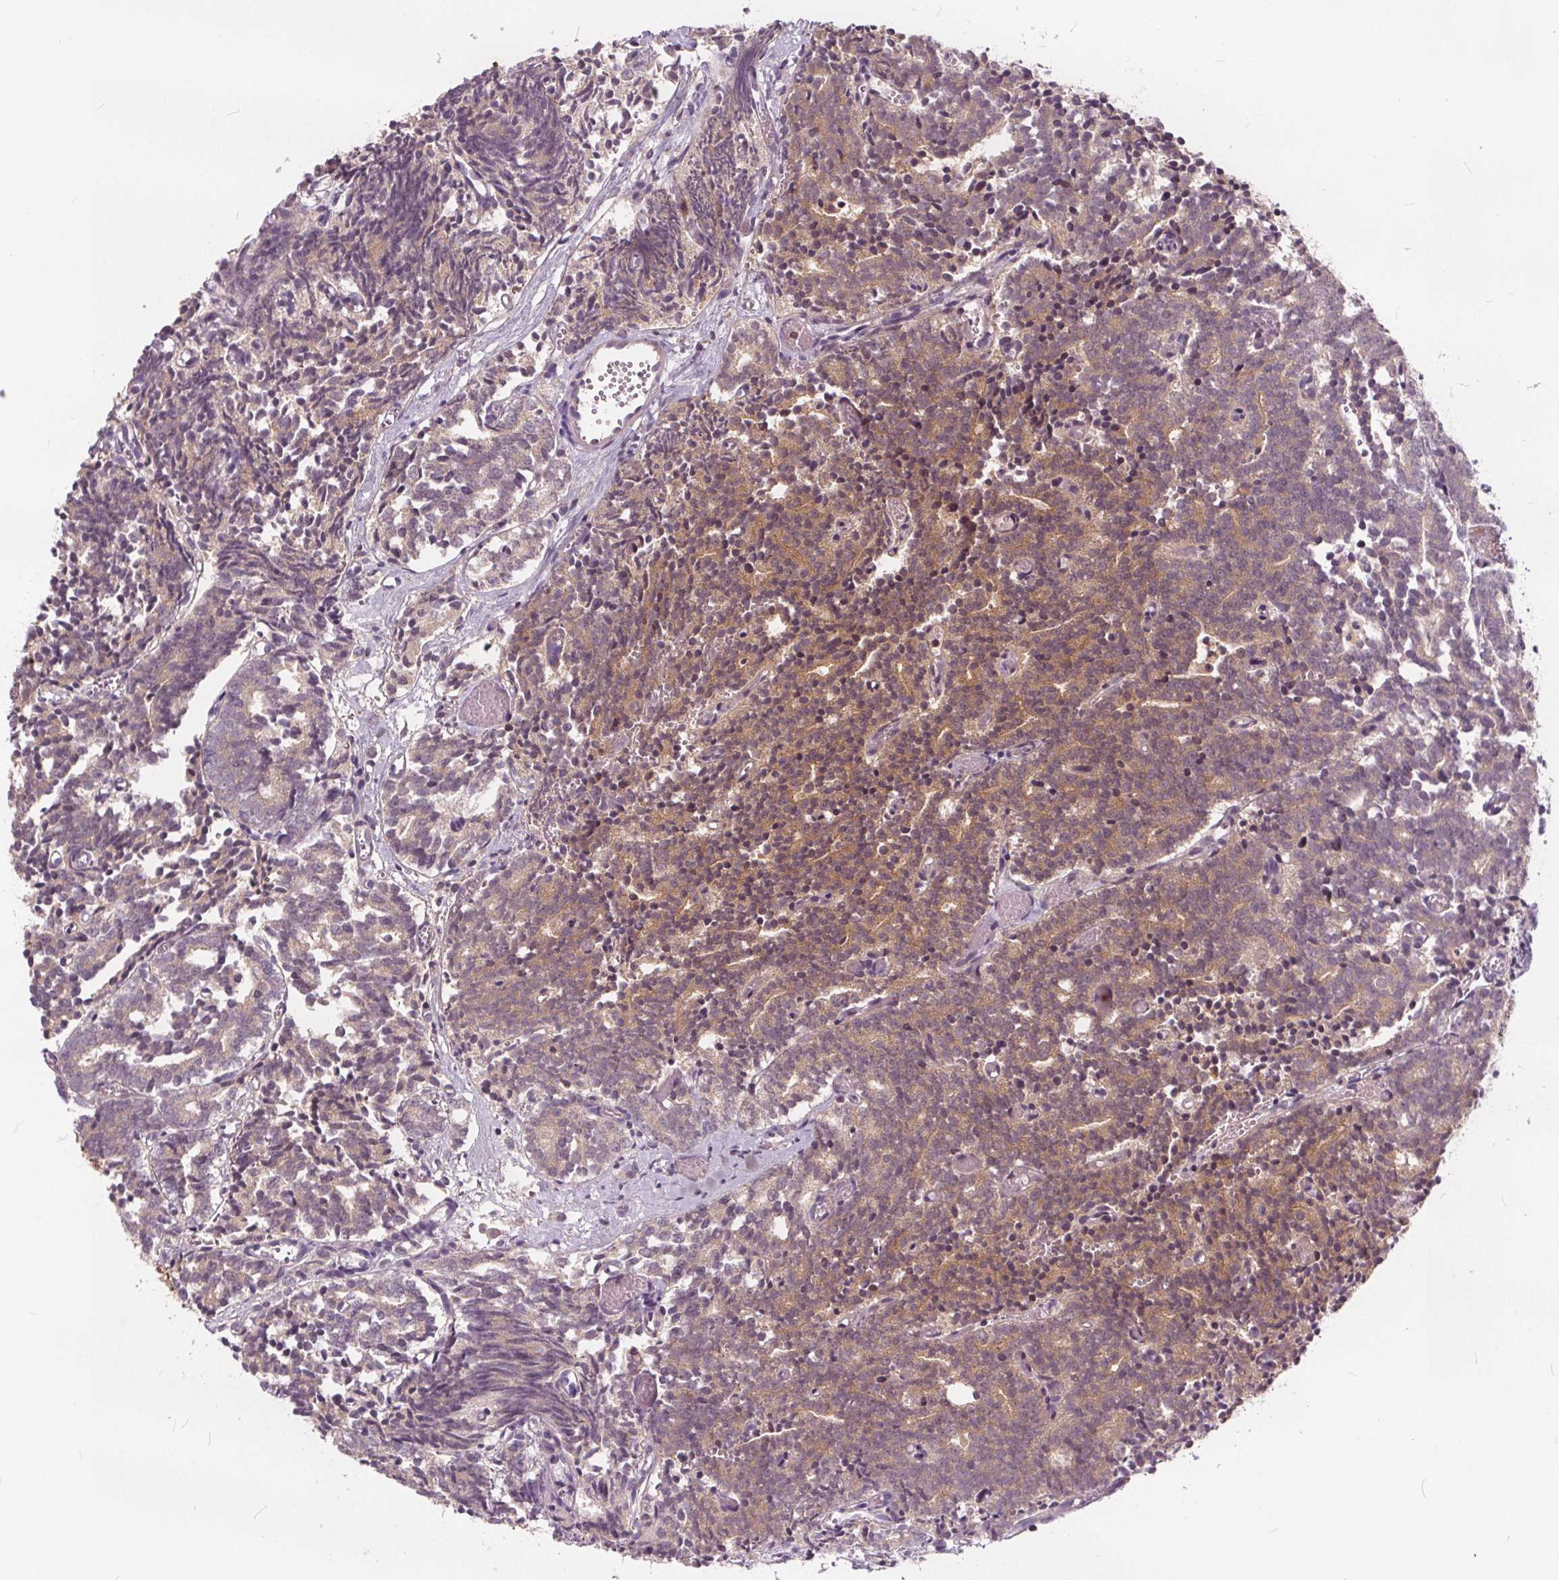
{"staining": {"intensity": "moderate", "quantity": "<25%", "location": "cytoplasmic/membranous"}, "tissue": "prostate cancer", "cell_type": "Tumor cells", "image_type": "cancer", "snomed": [{"axis": "morphology", "description": "Adenocarcinoma, High grade"}, {"axis": "topography", "description": "Prostate"}], "caption": "Protein expression by immunohistochemistry shows moderate cytoplasmic/membranous staining in about <25% of tumor cells in high-grade adenocarcinoma (prostate). The protein is shown in brown color, while the nuclei are stained blue.", "gene": "HIF1AN", "patient": {"sex": "male", "age": 53}}